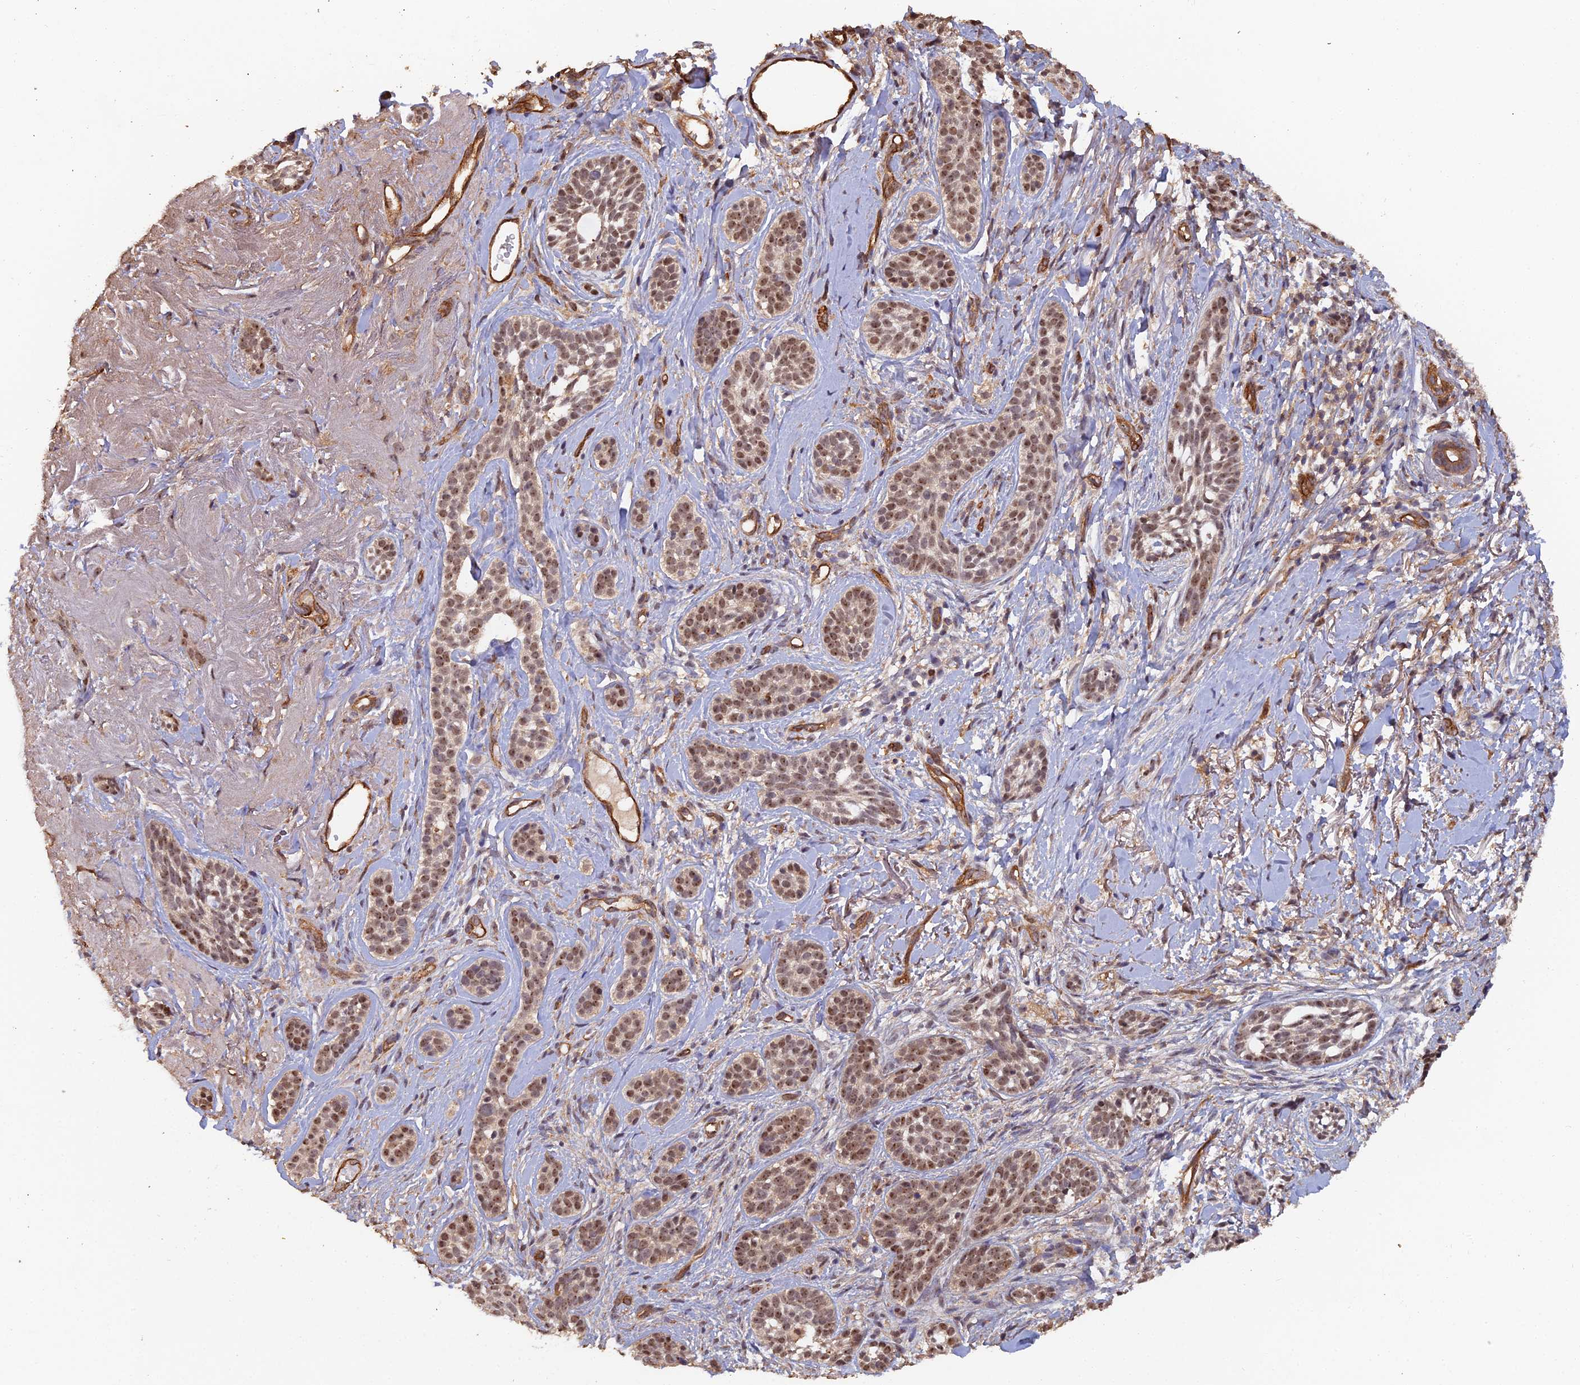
{"staining": {"intensity": "moderate", "quantity": ">75%", "location": "nuclear"}, "tissue": "skin cancer", "cell_type": "Tumor cells", "image_type": "cancer", "snomed": [{"axis": "morphology", "description": "Basal cell carcinoma"}, {"axis": "topography", "description": "Skin"}], "caption": "This histopathology image exhibits skin cancer stained with immunohistochemistry to label a protein in brown. The nuclear of tumor cells show moderate positivity for the protein. Nuclei are counter-stained blue.", "gene": "RALGAPA2", "patient": {"sex": "male", "age": 71}}